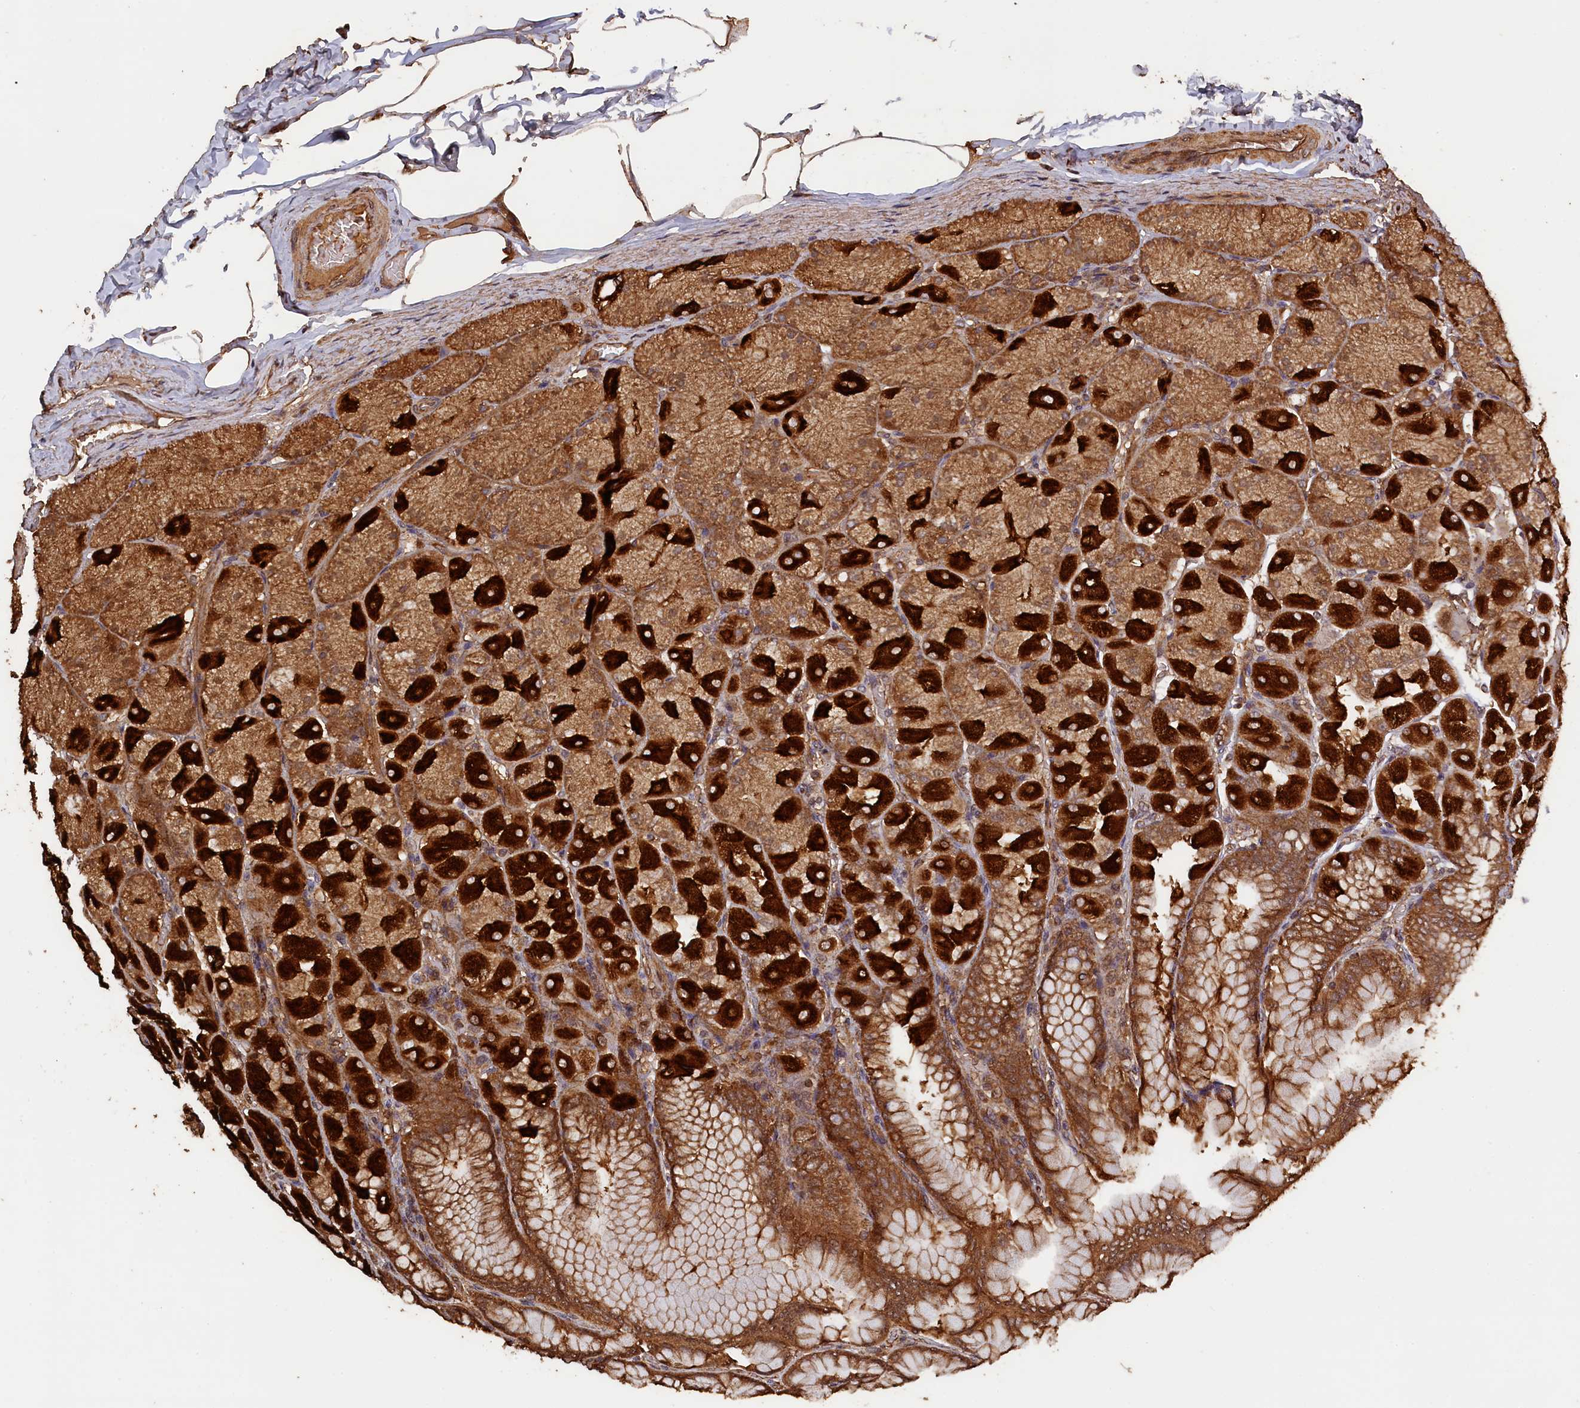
{"staining": {"intensity": "strong", "quantity": ">75%", "location": "cytoplasmic/membranous"}, "tissue": "stomach", "cell_type": "Glandular cells", "image_type": "normal", "snomed": [{"axis": "morphology", "description": "Normal tissue, NOS"}, {"axis": "topography", "description": "Stomach, upper"}], "caption": "Protein expression analysis of unremarkable human stomach reveals strong cytoplasmic/membranous staining in about >75% of glandular cells.", "gene": "SNX33", "patient": {"sex": "female", "age": 56}}